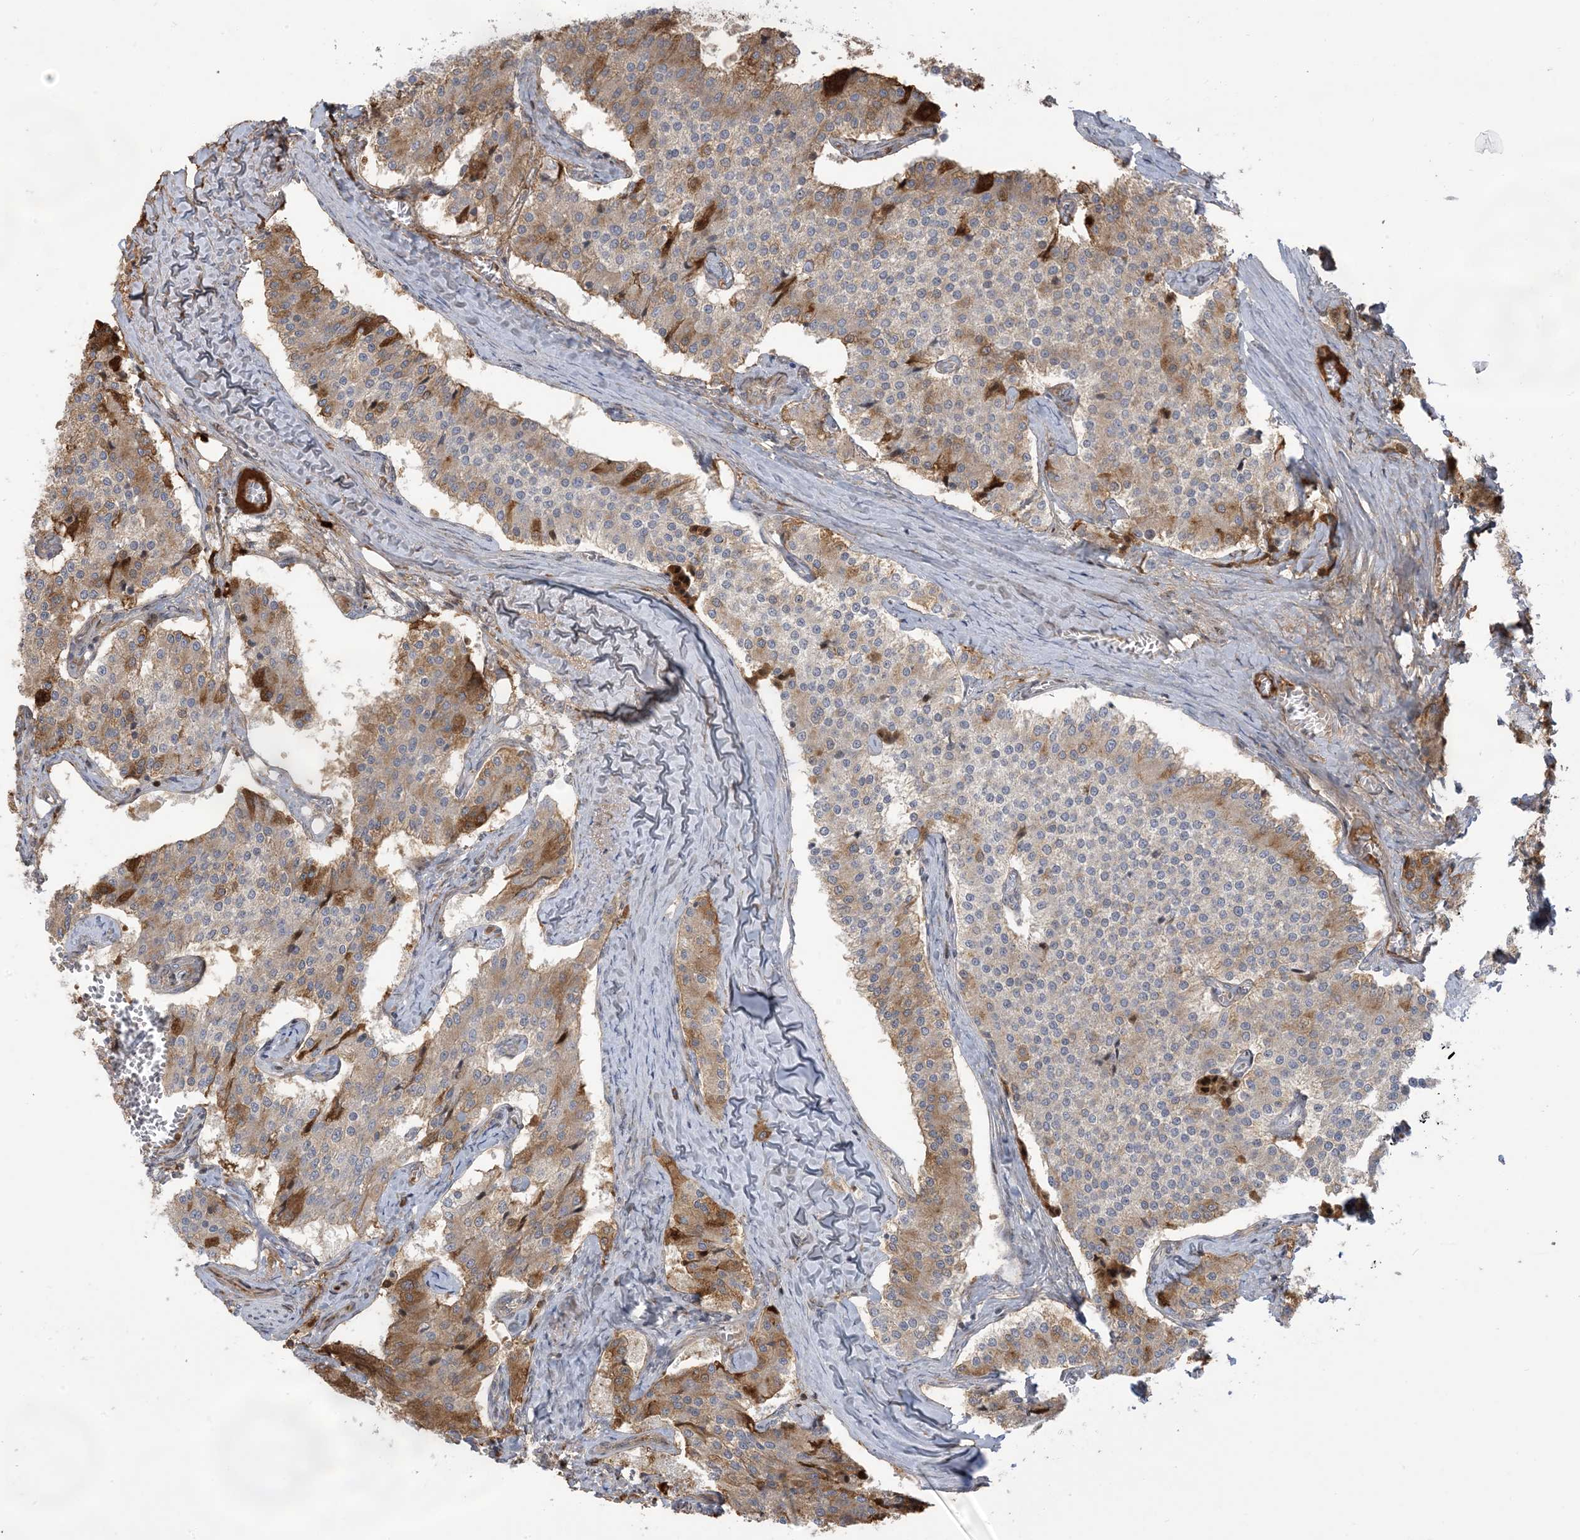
{"staining": {"intensity": "moderate", "quantity": "<25%", "location": "cytoplasmic/membranous"}, "tissue": "carcinoid", "cell_type": "Tumor cells", "image_type": "cancer", "snomed": [{"axis": "morphology", "description": "Carcinoid, malignant, NOS"}, {"axis": "topography", "description": "Colon"}], "caption": "Immunohistochemical staining of human malignant carcinoid reveals moderate cytoplasmic/membranous protein expression in about <25% of tumor cells.", "gene": "AFTPH", "patient": {"sex": "female", "age": 52}}